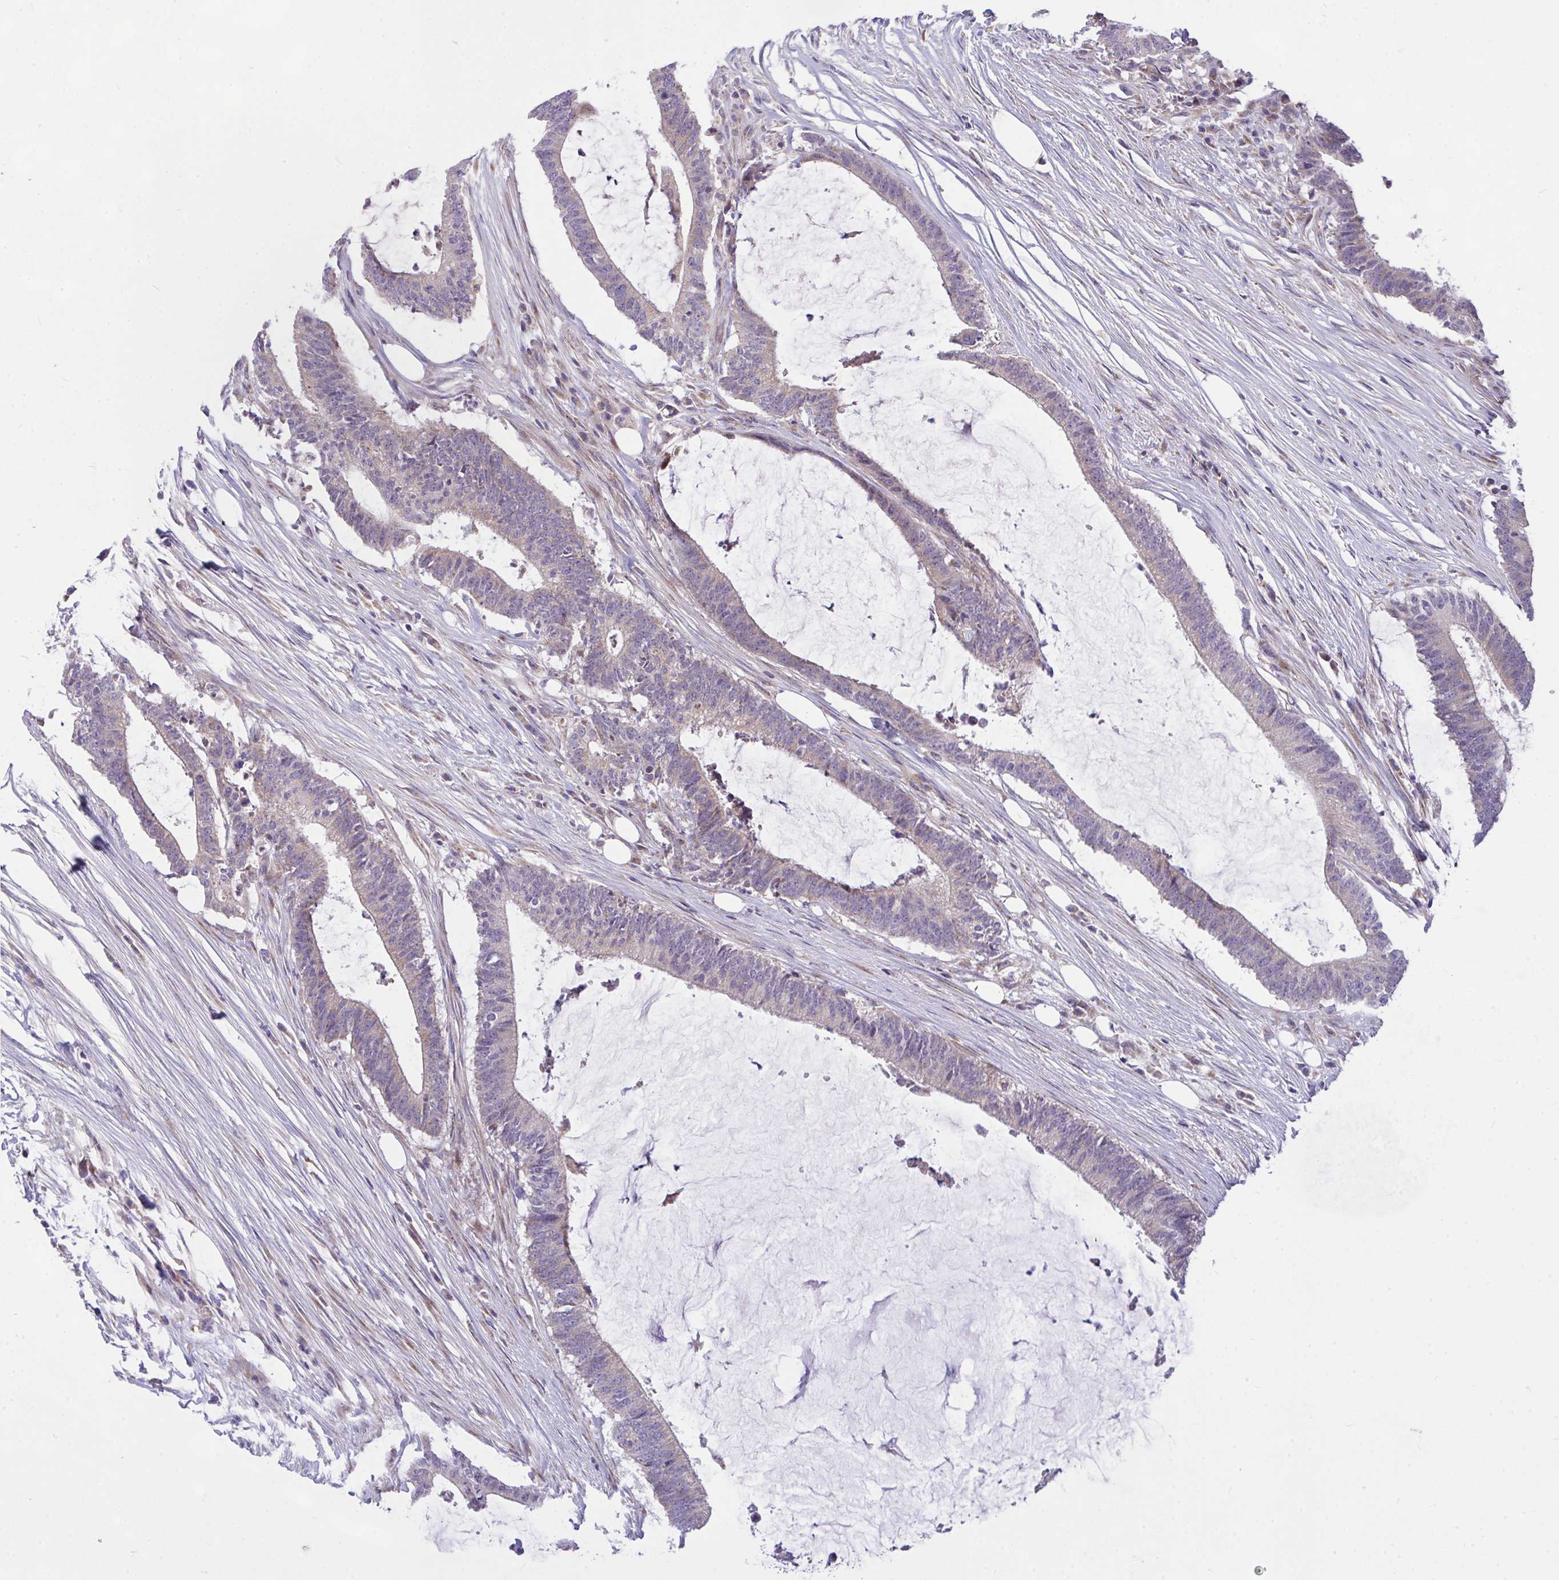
{"staining": {"intensity": "weak", "quantity": "<25%", "location": "cytoplasmic/membranous"}, "tissue": "colorectal cancer", "cell_type": "Tumor cells", "image_type": "cancer", "snomed": [{"axis": "morphology", "description": "Adenocarcinoma, NOS"}, {"axis": "topography", "description": "Colon"}], "caption": "Adenocarcinoma (colorectal) was stained to show a protein in brown. There is no significant expression in tumor cells.", "gene": "CEP63", "patient": {"sex": "female", "age": 43}}